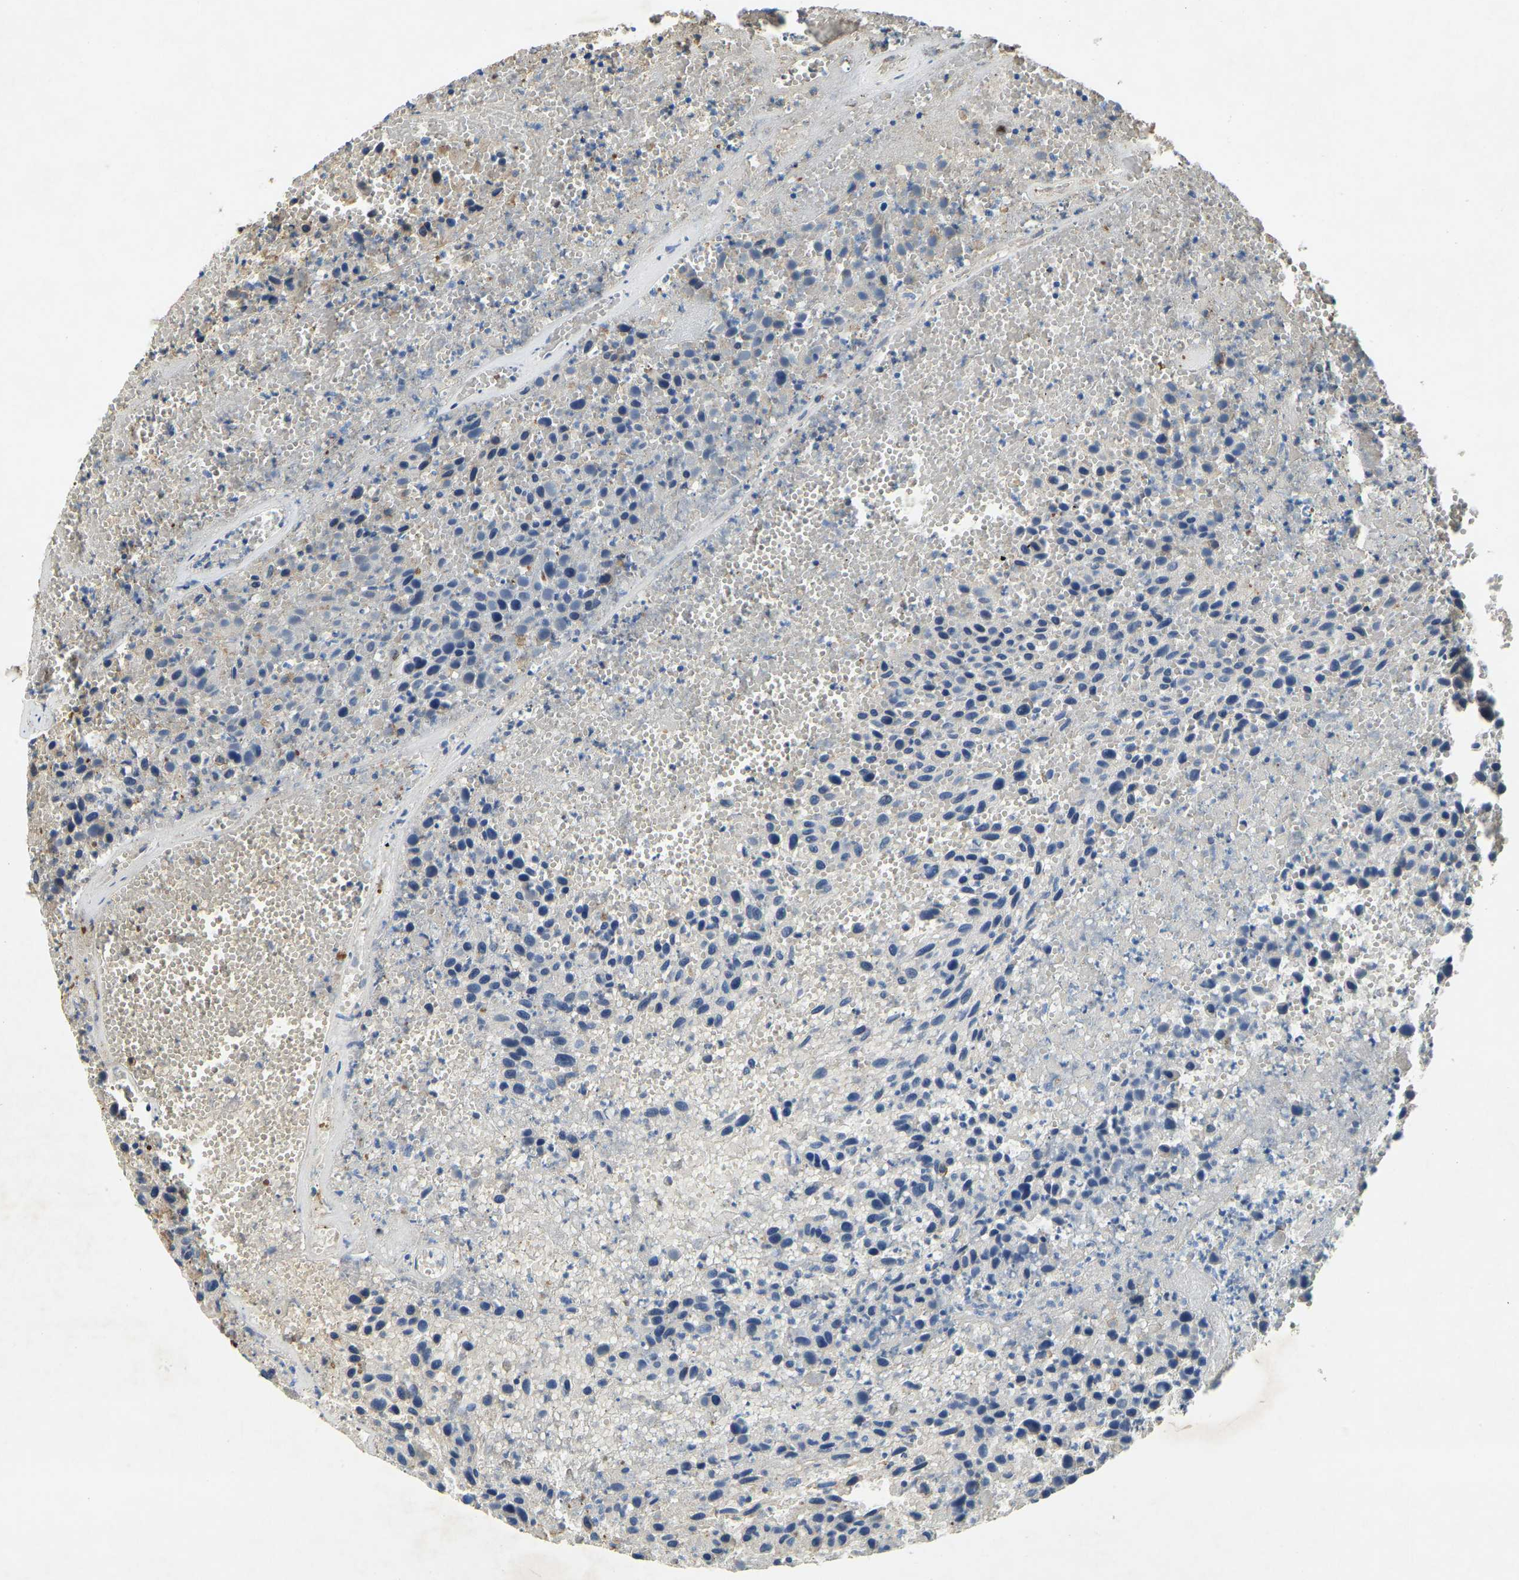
{"staining": {"intensity": "negative", "quantity": "none", "location": "none"}, "tissue": "urothelial cancer", "cell_type": "Tumor cells", "image_type": "cancer", "snomed": [{"axis": "morphology", "description": "Urothelial carcinoma, High grade"}, {"axis": "topography", "description": "Urinary bladder"}], "caption": "Photomicrograph shows no significant protein staining in tumor cells of urothelial cancer.", "gene": "THBS4", "patient": {"sex": "male", "age": 66}}